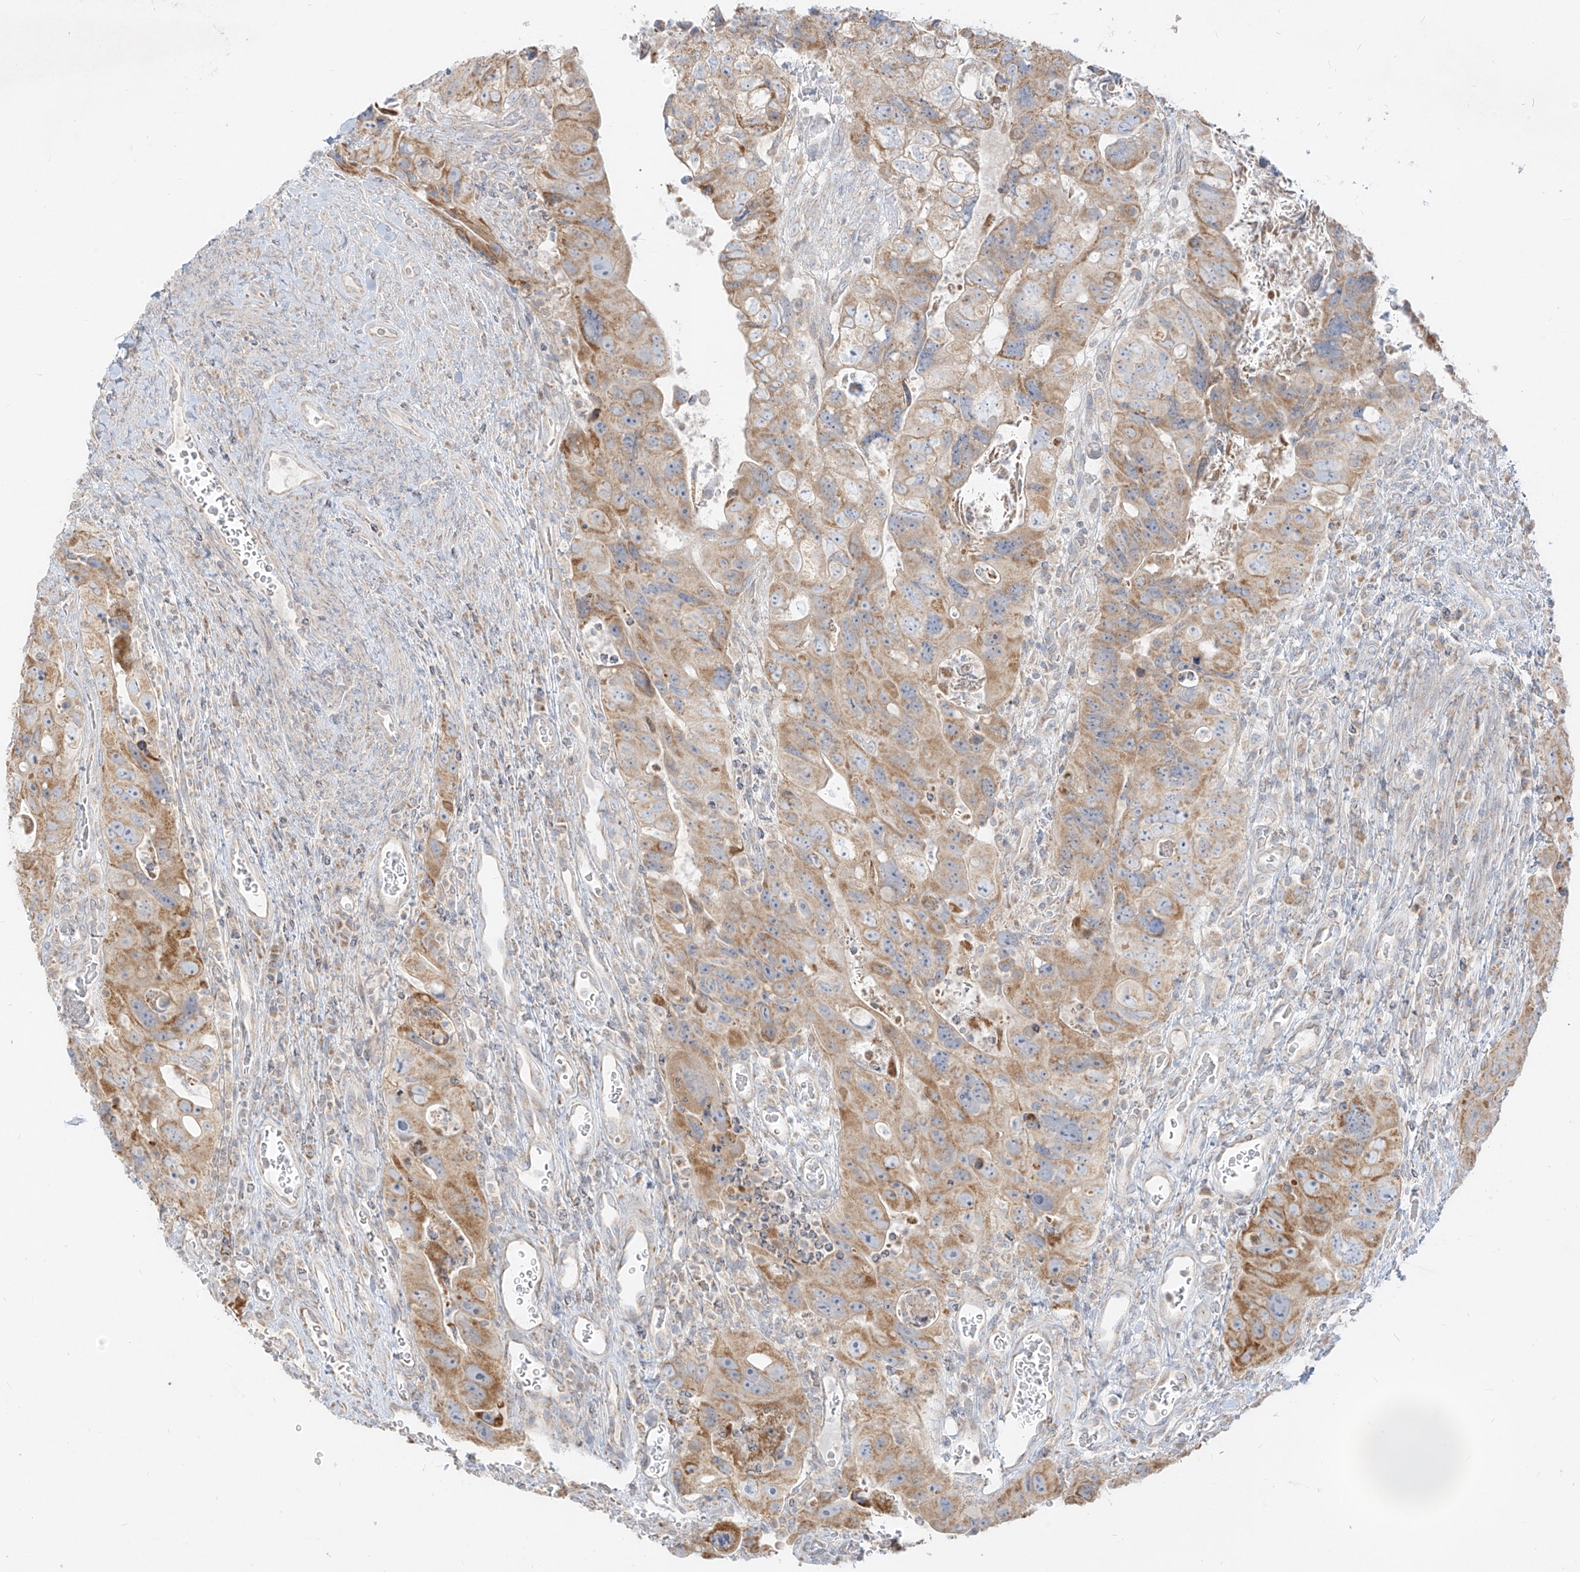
{"staining": {"intensity": "moderate", "quantity": "25%-75%", "location": "cytoplasmic/membranous"}, "tissue": "colorectal cancer", "cell_type": "Tumor cells", "image_type": "cancer", "snomed": [{"axis": "morphology", "description": "Adenocarcinoma, NOS"}, {"axis": "topography", "description": "Rectum"}], "caption": "DAB (3,3'-diaminobenzidine) immunohistochemical staining of human colorectal cancer (adenocarcinoma) demonstrates moderate cytoplasmic/membranous protein positivity in approximately 25%-75% of tumor cells. Nuclei are stained in blue.", "gene": "ZIM3", "patient": {"sex": "male", "age": 59}}